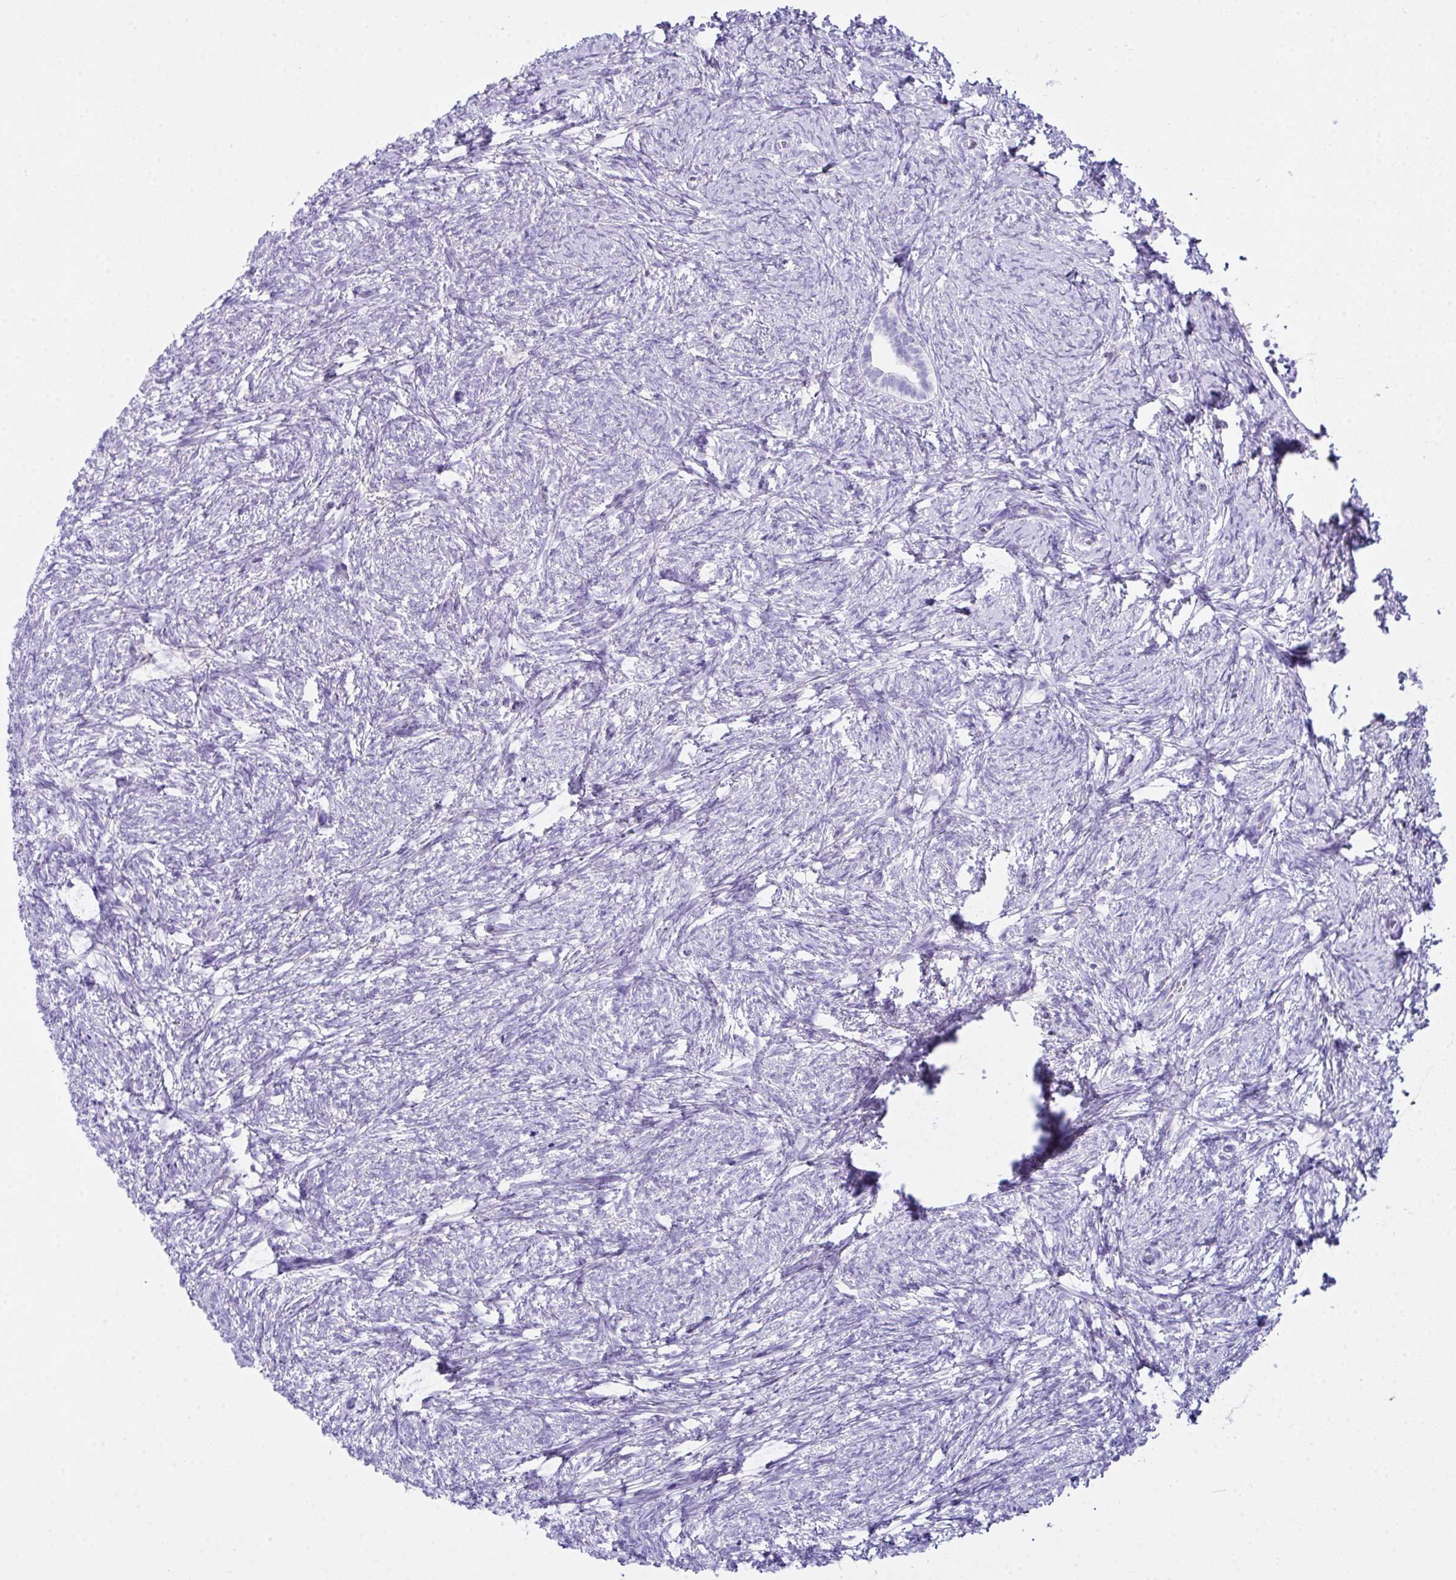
{"staining": {"intensity": "negative", "quantity": "none", "location": "none"}, "tissue": "ovary", "cell_type": "Follicle cells", "image_type": "normal", "snomed": [{"axis": "morphology", "description": "Normal tissue, NOS"}, {"axis": "topography", "description": "Ovary"}], "caption": "An IHC histopathology image of unremarkable ovary is shown. There is no staining in follicle cells of ovary.", "gene": "LGALS4", "patient": {"sex": "female", "age": 41}}